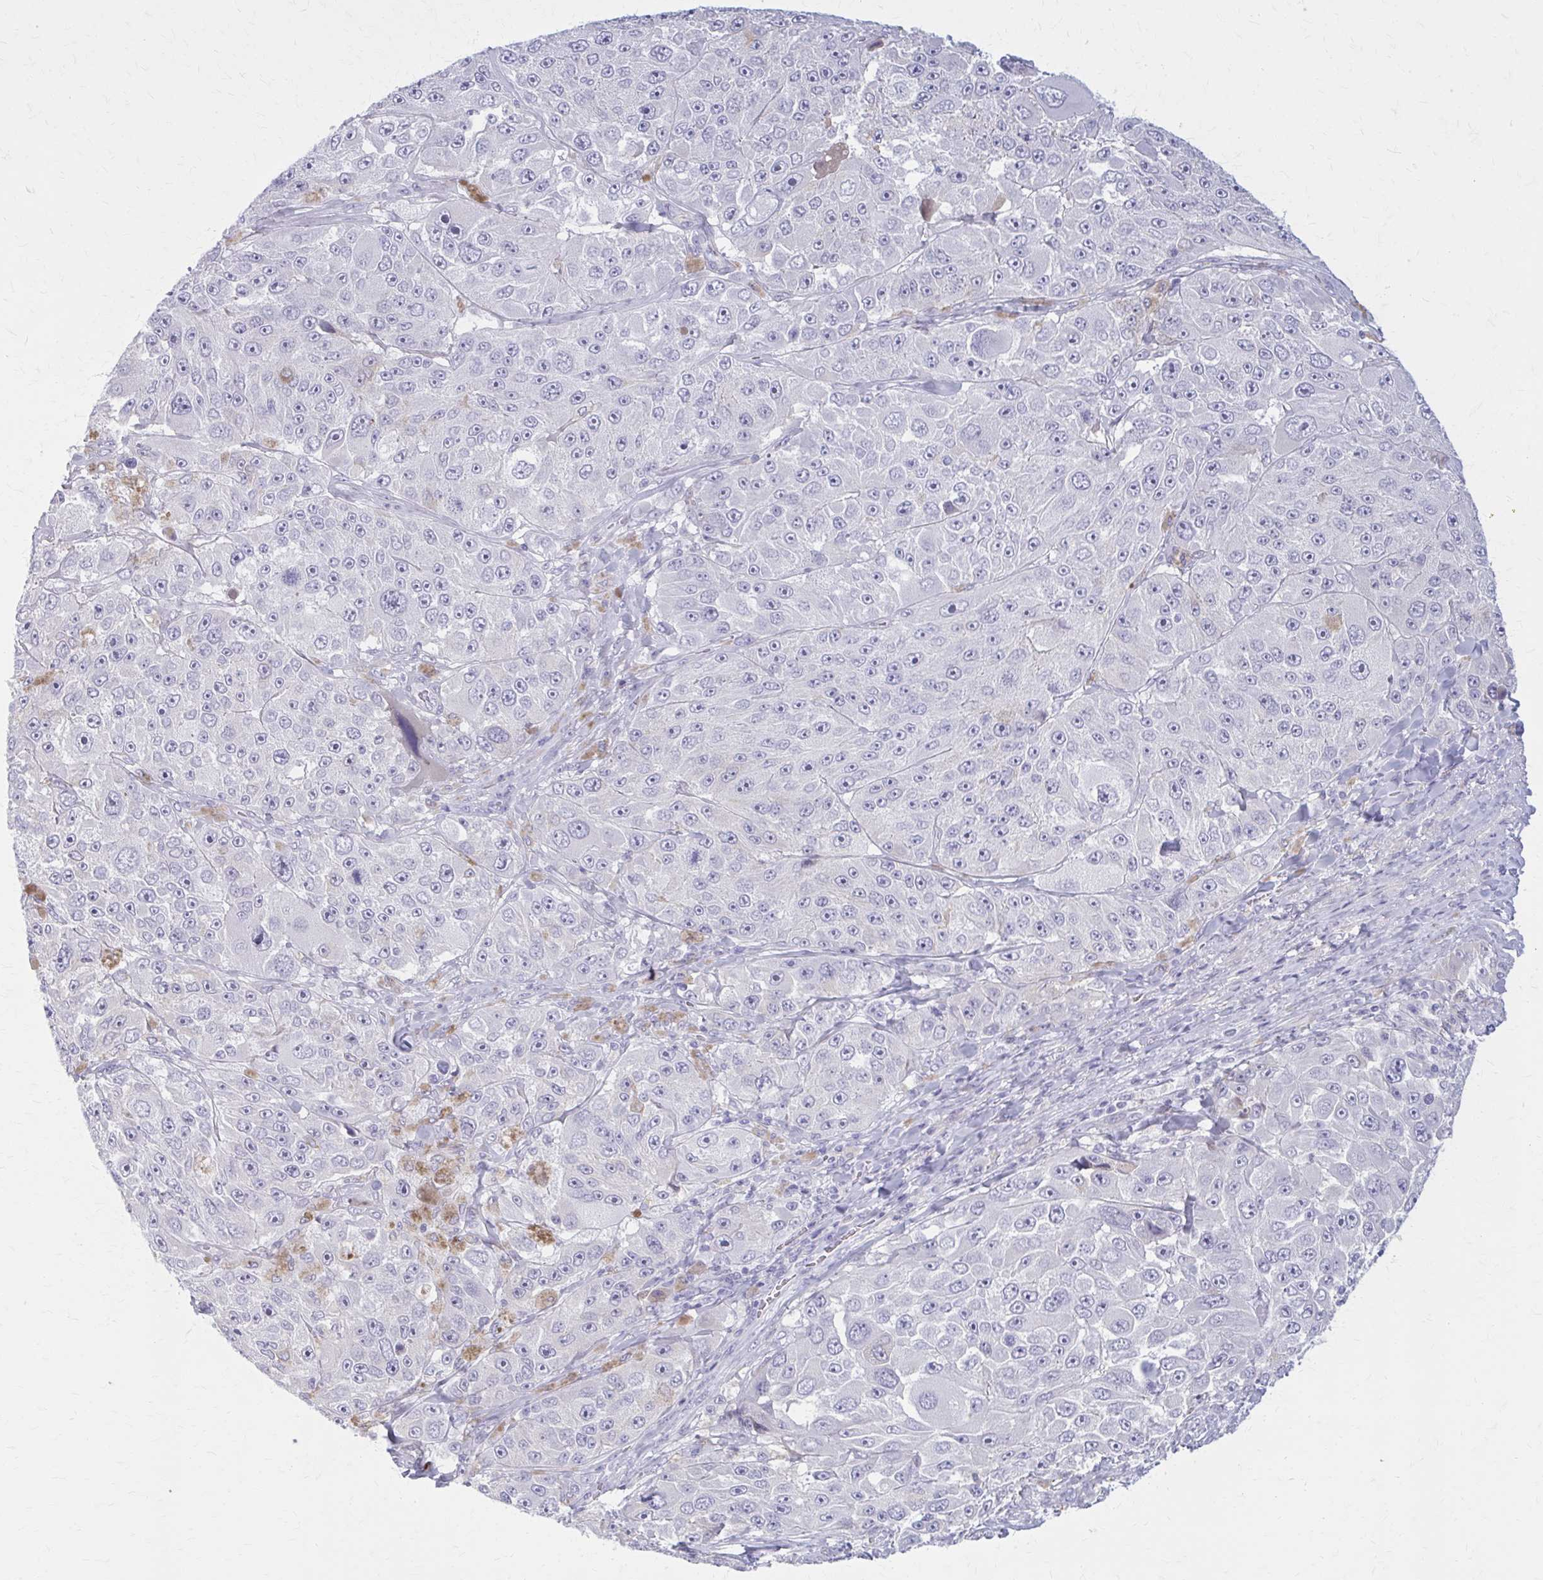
{"staining": {"intensity": "negative", "quantity": "none", "location": "none"}, "tissue": "melanoma", "cell_type": "Tumor cells", "image_type": "cancer", "snomed": [{"axis": "morphology", "description": "Malignant melanoma, Metastatic site"}, {"axis": "topography", "description": "Lymph node"}], "caption": "Histopathology image shows no protein staining in tumor cells of malignant melanoma (metastatic site) tissue.", "gene": "SERPIND1", "patient": {"sex": "male", "age": 62}}